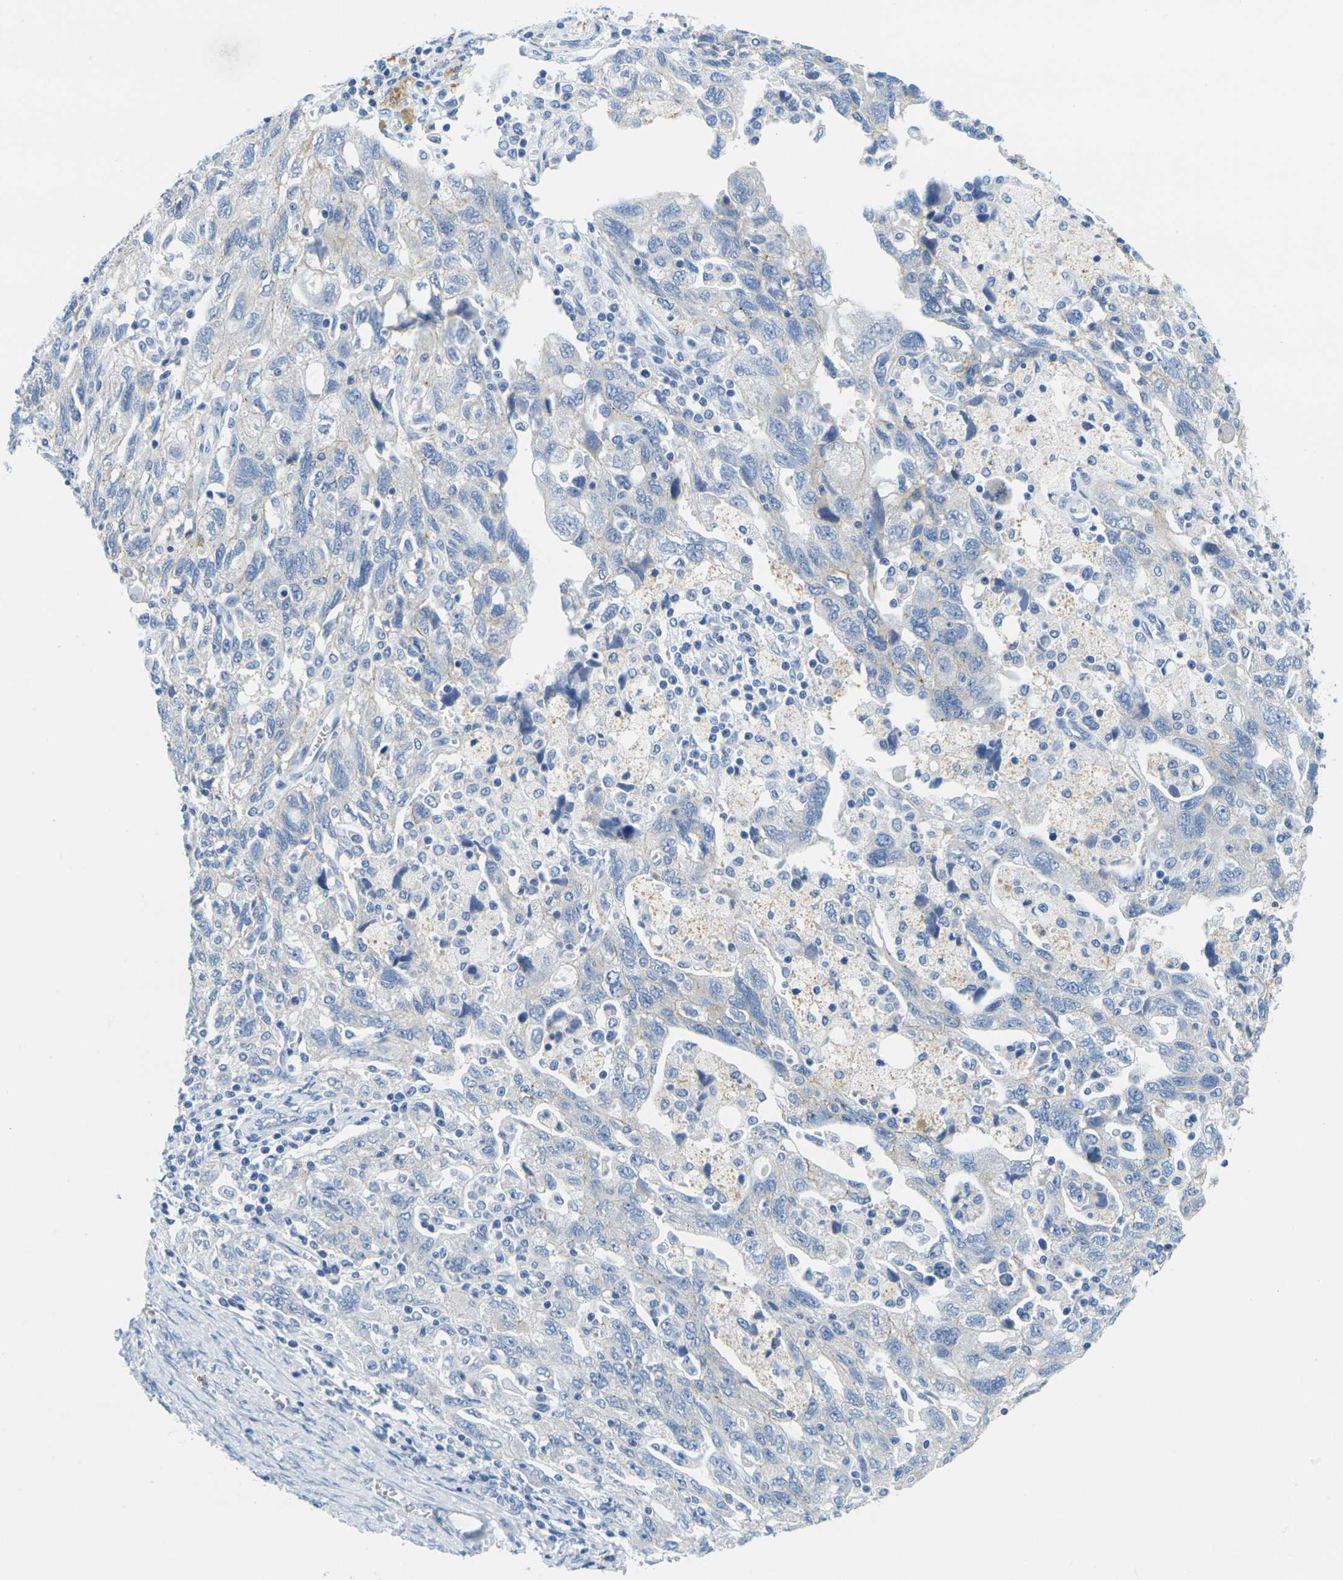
{"staining": {"intensity": "negative", "quantity": "none", "location": "none"}, "tissue": "ovarian cancer", "cell_type": "Tumor cells", "image_type": "cancer", "snomed": [{"axis": "morphology", "description": "Carcinoma, NOS"}, {"axis": "morphology", "description": "Cystadenocarcinoma, serous, NOS"}, {"axis": "topography", "description": "Ovary"}], "caption": "Immunohistochemistry micrograph of neoplastic tissue: human ovarian cancer stained with DAB displays no significant protein staining in tumor cells.", "gene": "FAM3D", "patient": {"sex": "female", "age": 69}}